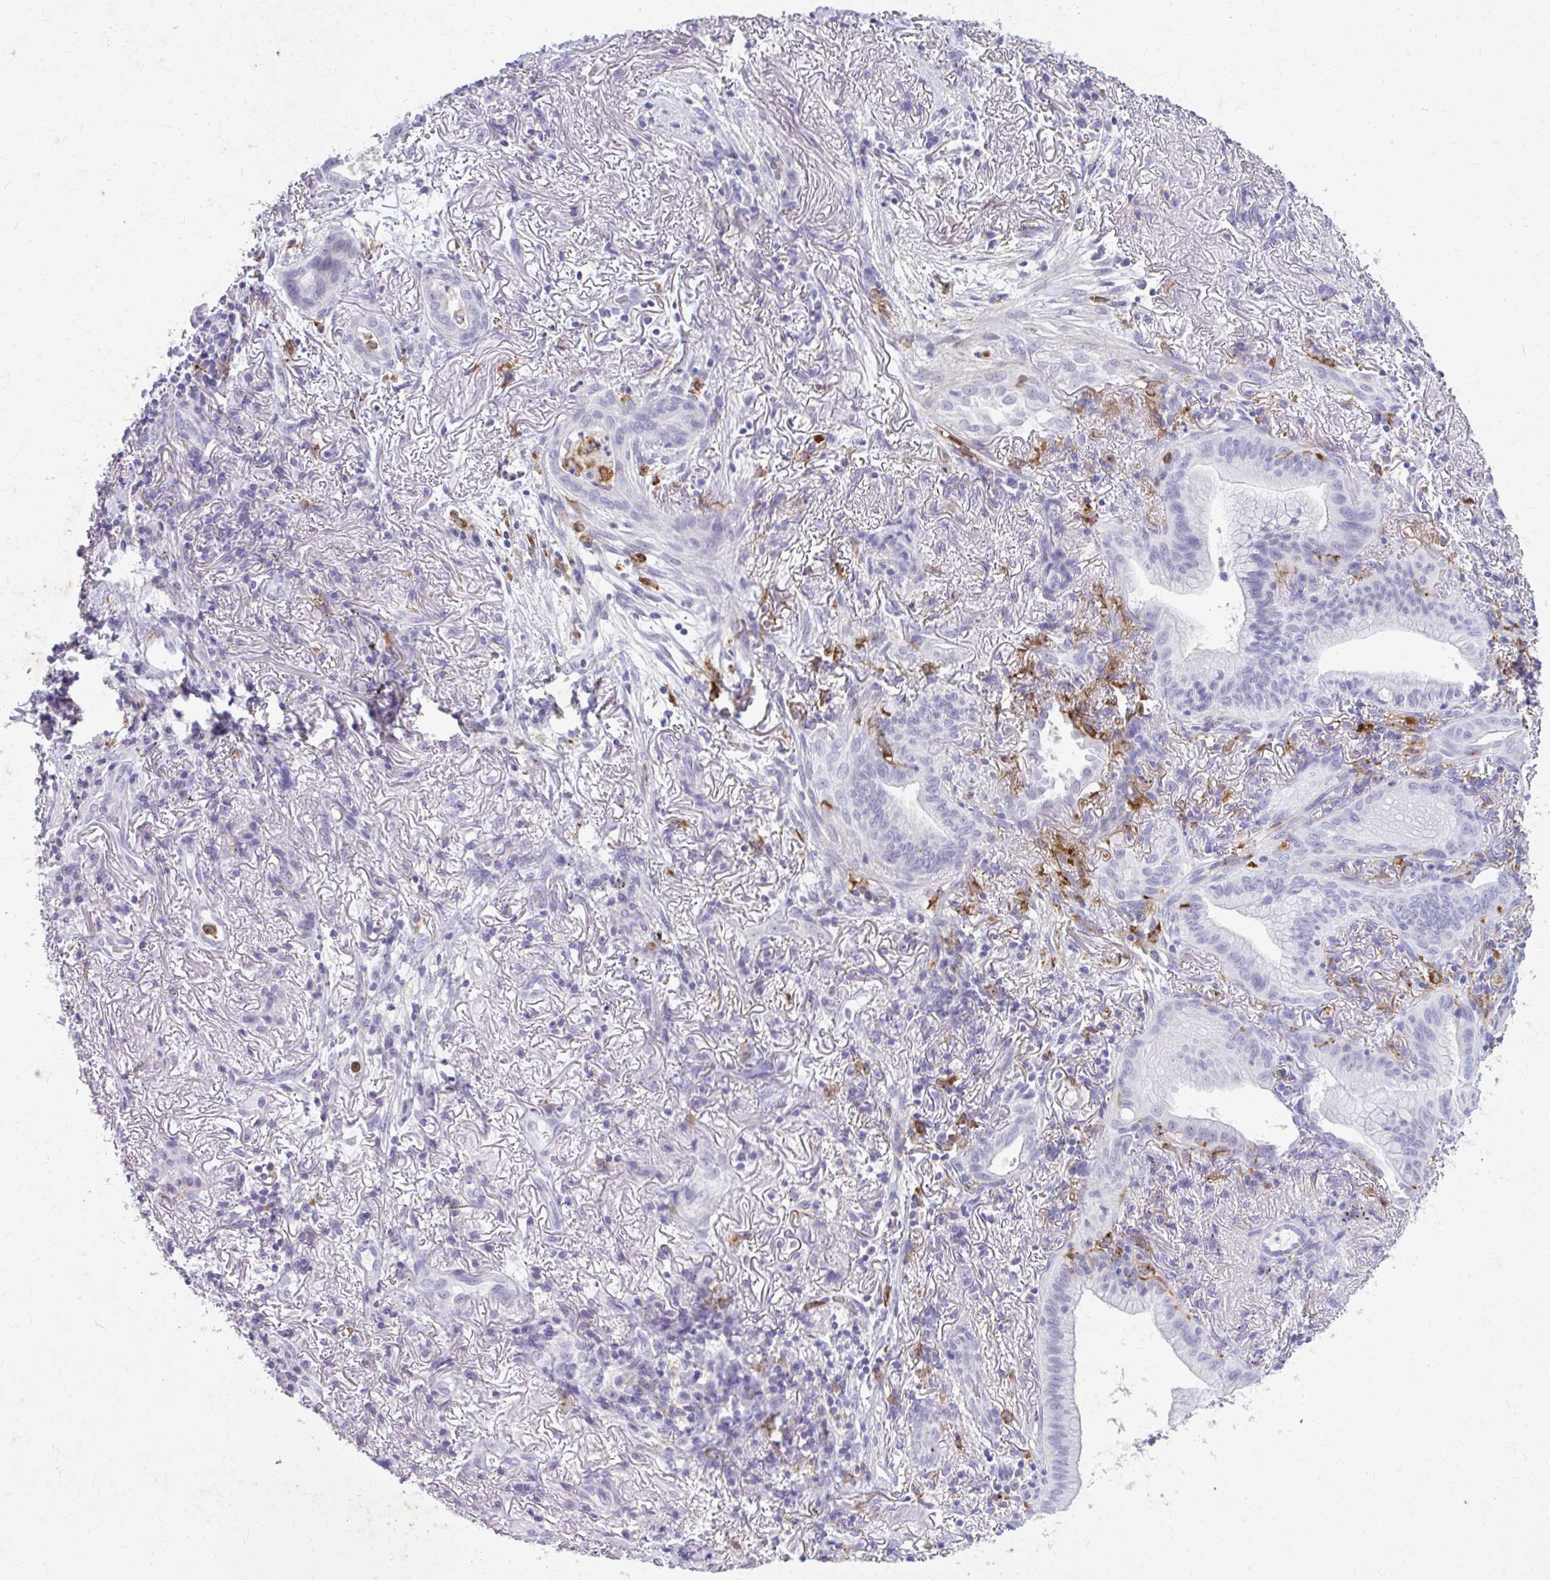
{"staining": {"intensity": "negative", "quantity": "none", "location": "none"}, "tissue": "lung cancer", "cell_type": "Tumor cells", "image_type": "cancer", "snomed": [{"axis": "morphology", "description": "Adenocarcinoma, NOS"}, {"axis": "topography", "description": "Lung"}], "caption": "The histopathology image reveals no staining of tumor cells in adenocarcinoma (lung).", "gene": "CARD9", "patient": {"sex": "male", "age": 77}}